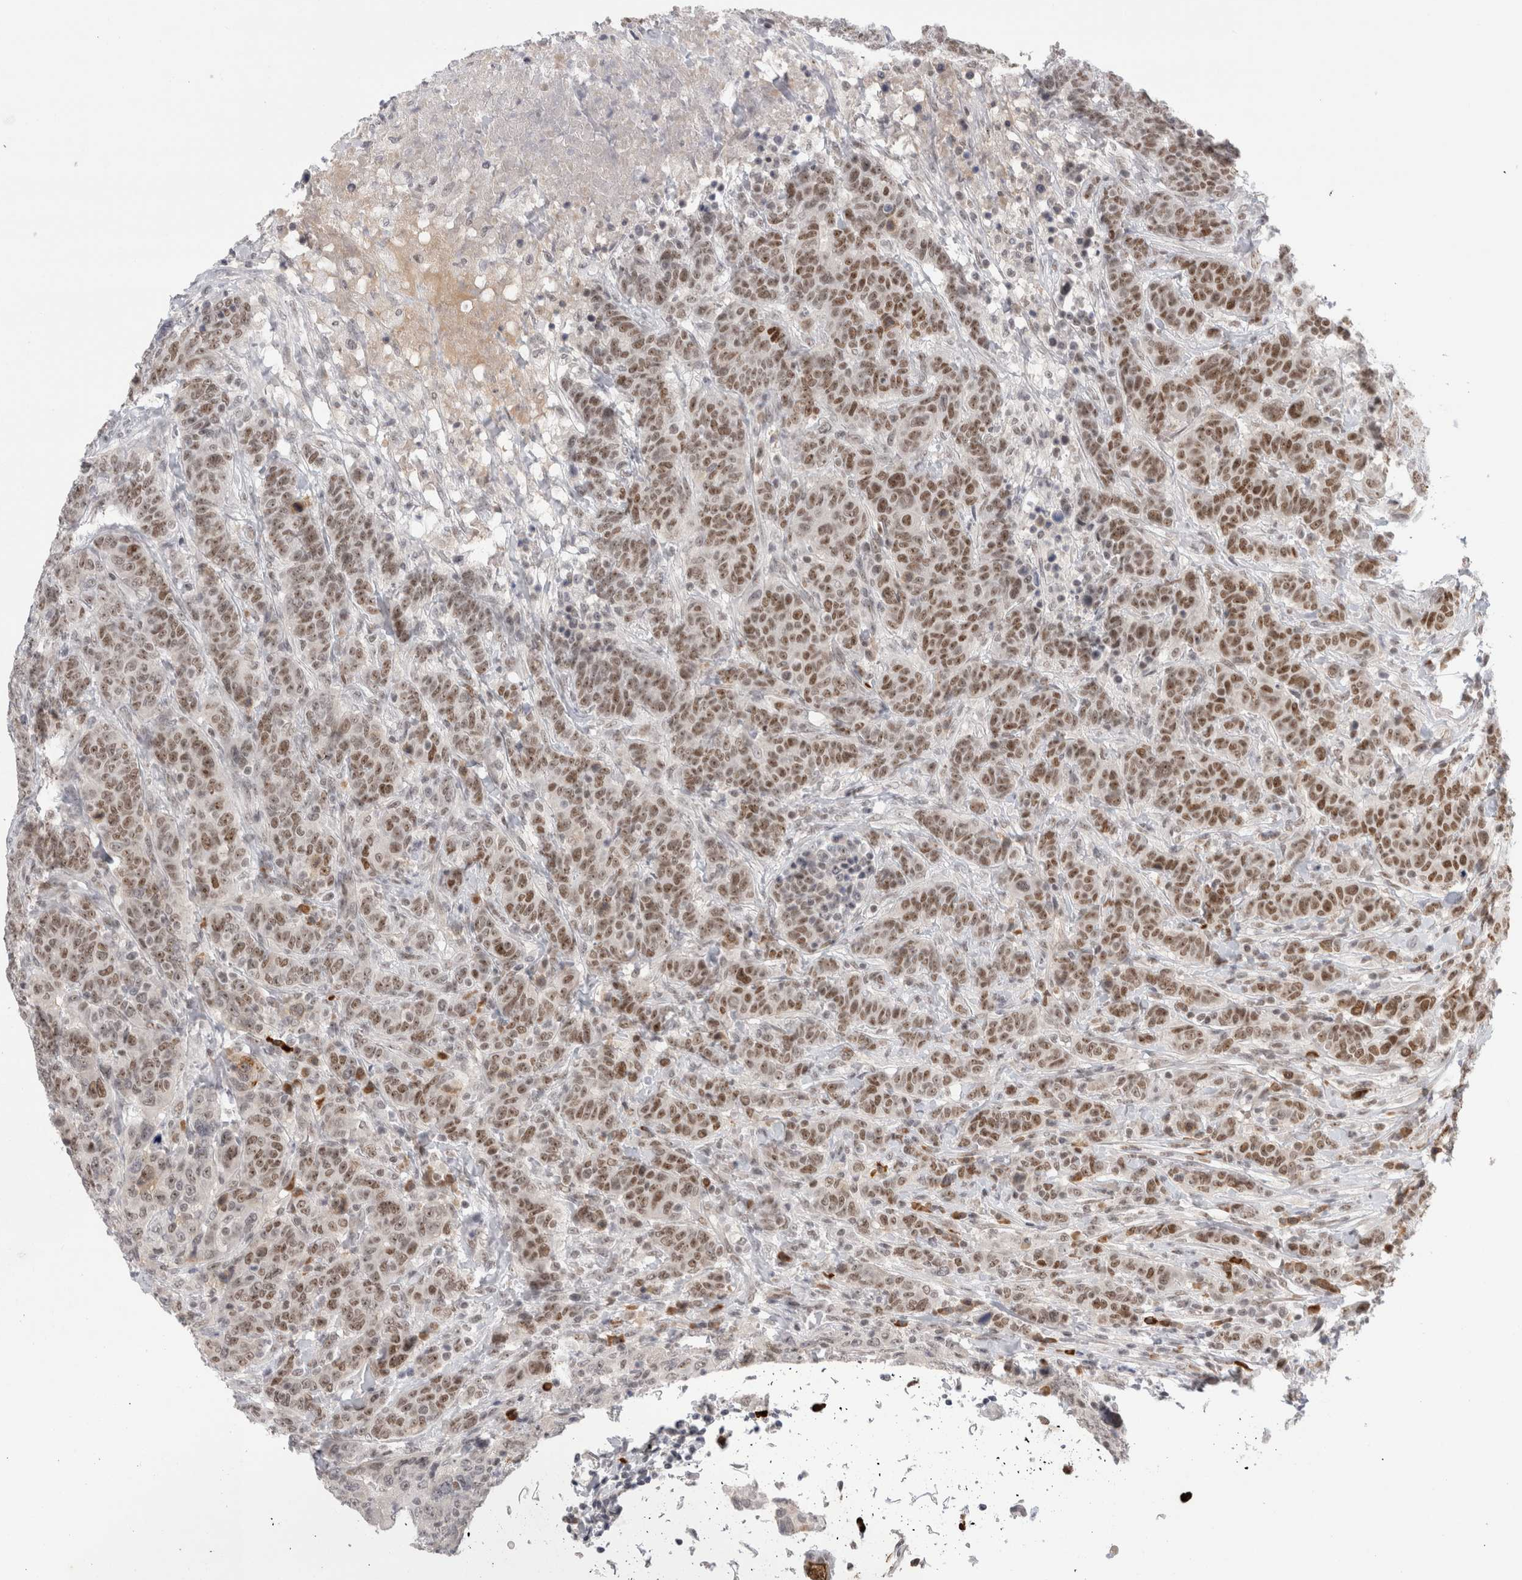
{"staining": {"intensity": "moderate", "quantity": ">75%", "location": "nuclear"}, "tissue": "breast cancer", "cell_type": "Tumor cells", "image_type": "cancer", "snomed": [{"axis": "morphology", "description": "Duct carcinoma"}, {"axis": "topography", "description": "Breast"}], "caption": "DAB (3,3'-diaminobenzidine) immunohistochemical staining of breast cancer (invasive ductal carcinoma) displays moderate nuclear protein positivity in approximately >75% of tumor cells.", "gene": "ZNF24", "patient": {"sex": "female", "age": 37}}